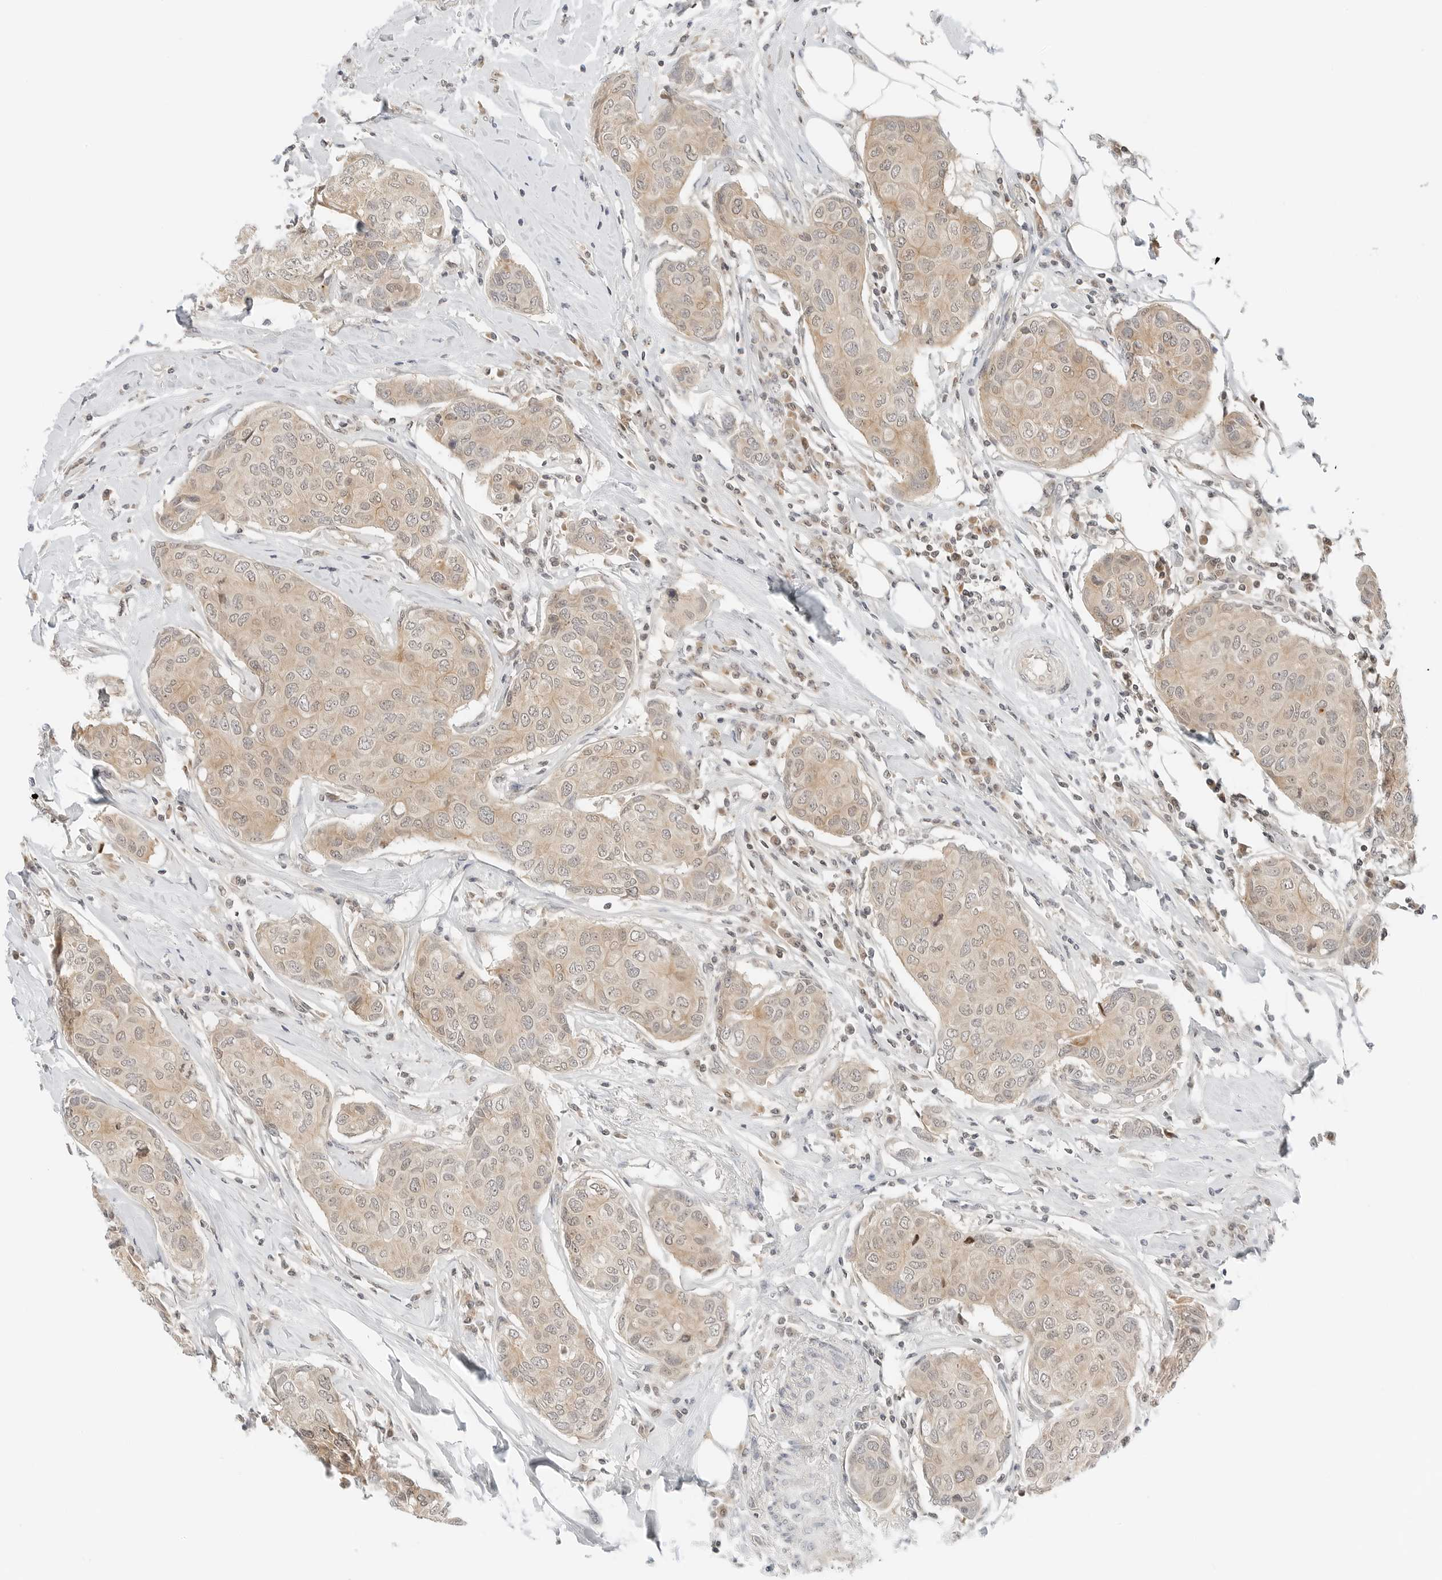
{"staining": {"intensity": "weak", "quantity": ">75%", "location": "cytoplasmic/membranous"}, "tissue": "breast cancer", "cell_type": "Tumor cells", "image_type": "cancer", "snomed": [{"axis": "morphology", "description": "Duct carcinoma"}, {"axis": "topography", "description": "Breast"}], "caption": "Immunohistochemical staining of human intraductal carcinoma (breast) reveals low levels of weak cytoplasmic/membranous protein expression in approximately >75% of tumor cells. (Brightfield microscopy of DAB IHC at high magnification).", "gene": "IQCC", "patient": {"sex": "female", "age": 80}}